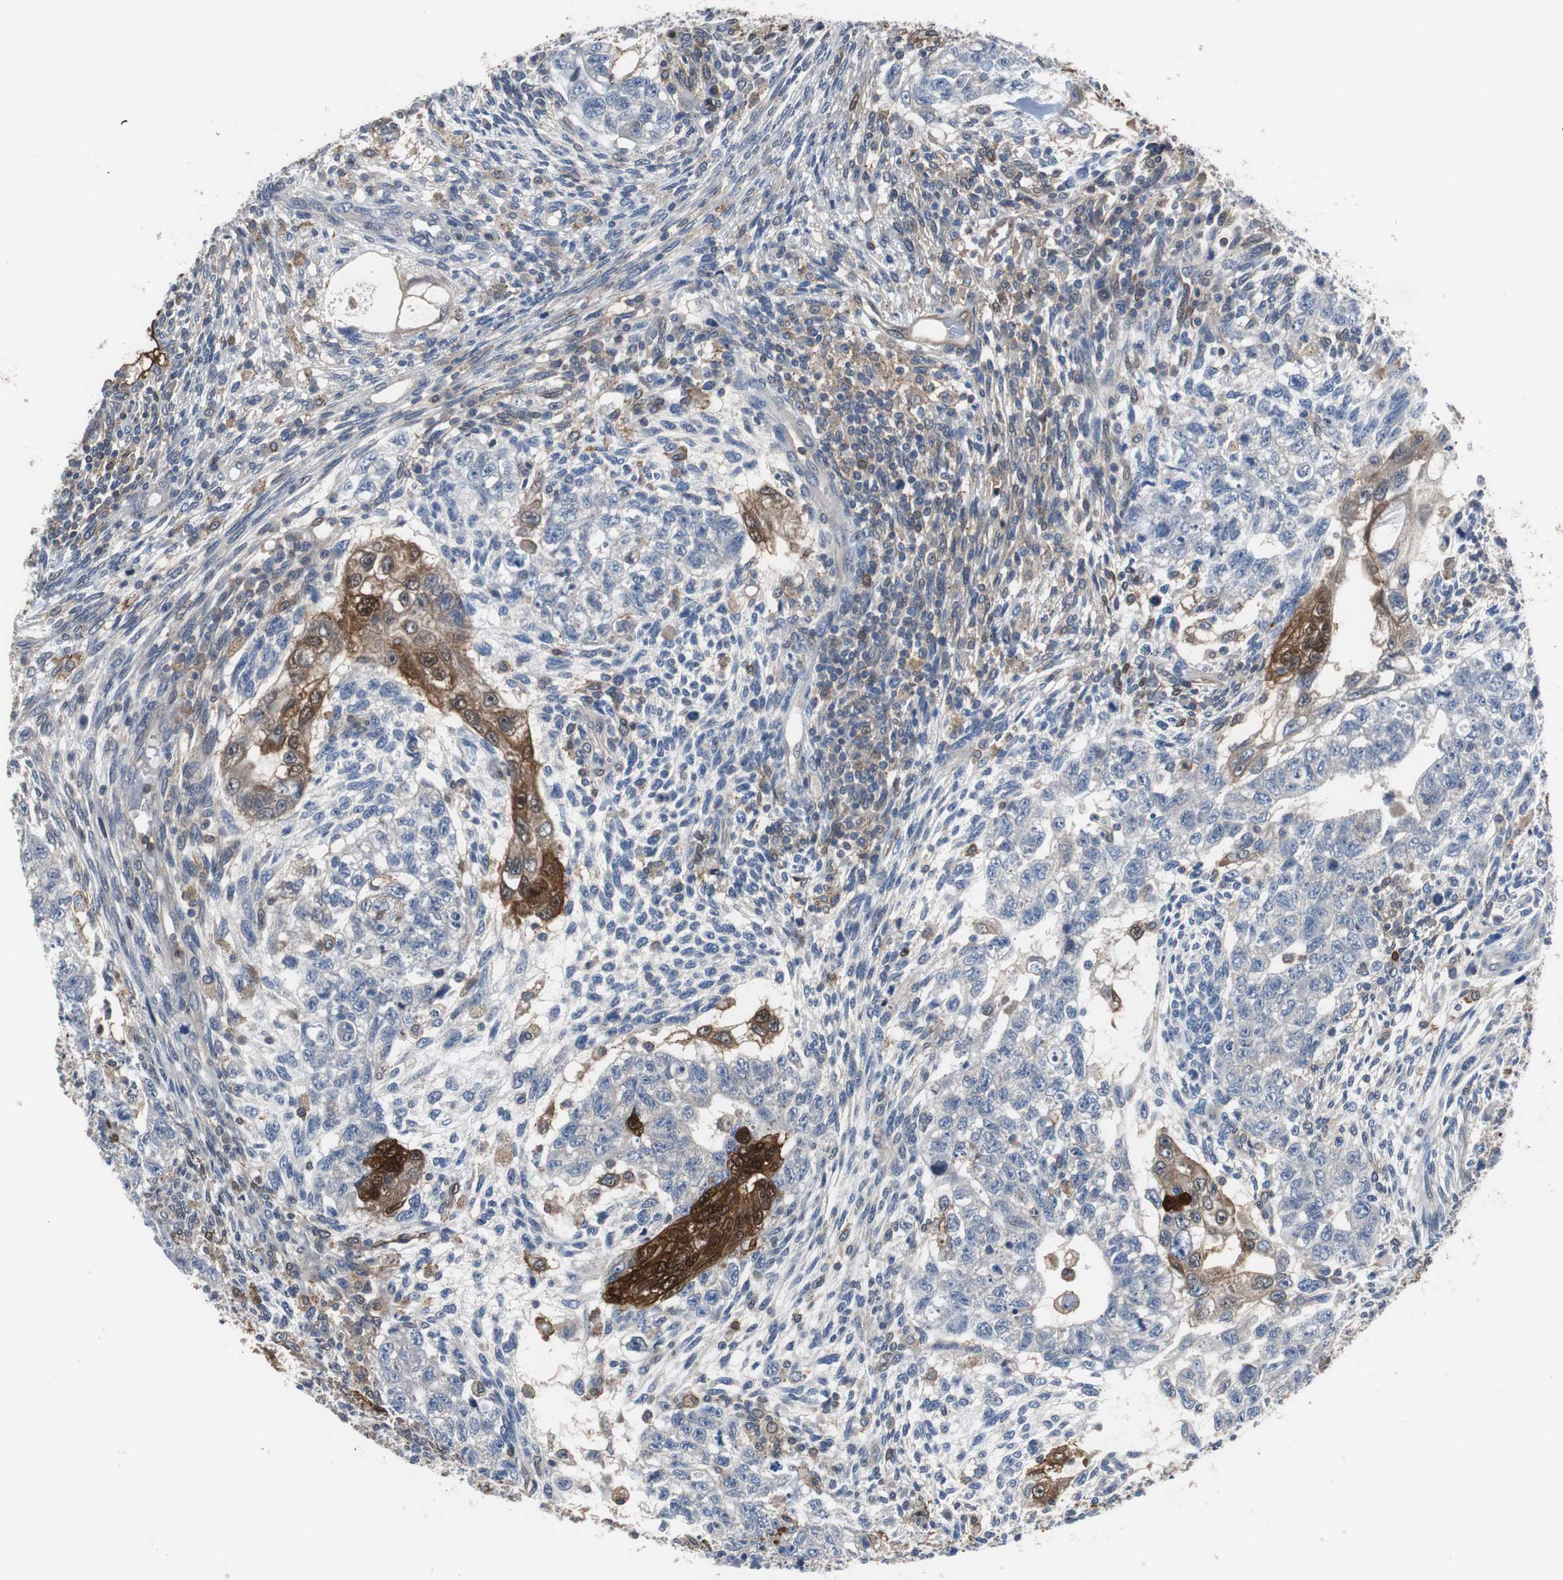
{"staining": {"intensity": "negative", "quantity": "none", "location": "none"}, "tissue": "testis cancer", "cell_type": "Tumor cells", "image_type": "cancer", "snomed": [{"axis": "morphology", "description": "Normal tissue, NOS"}, {"axis": "morphology", "description": "Carcinoma, Embryonal, NOS"}, {"axis": "topography", "description": "Testis"}], "caption": "The micrograph reveals no staining of tumor cells in embryonal carcinoma (testis).", "gene": "ANXA4", "patient": {"sex": "male", "age": 36}}